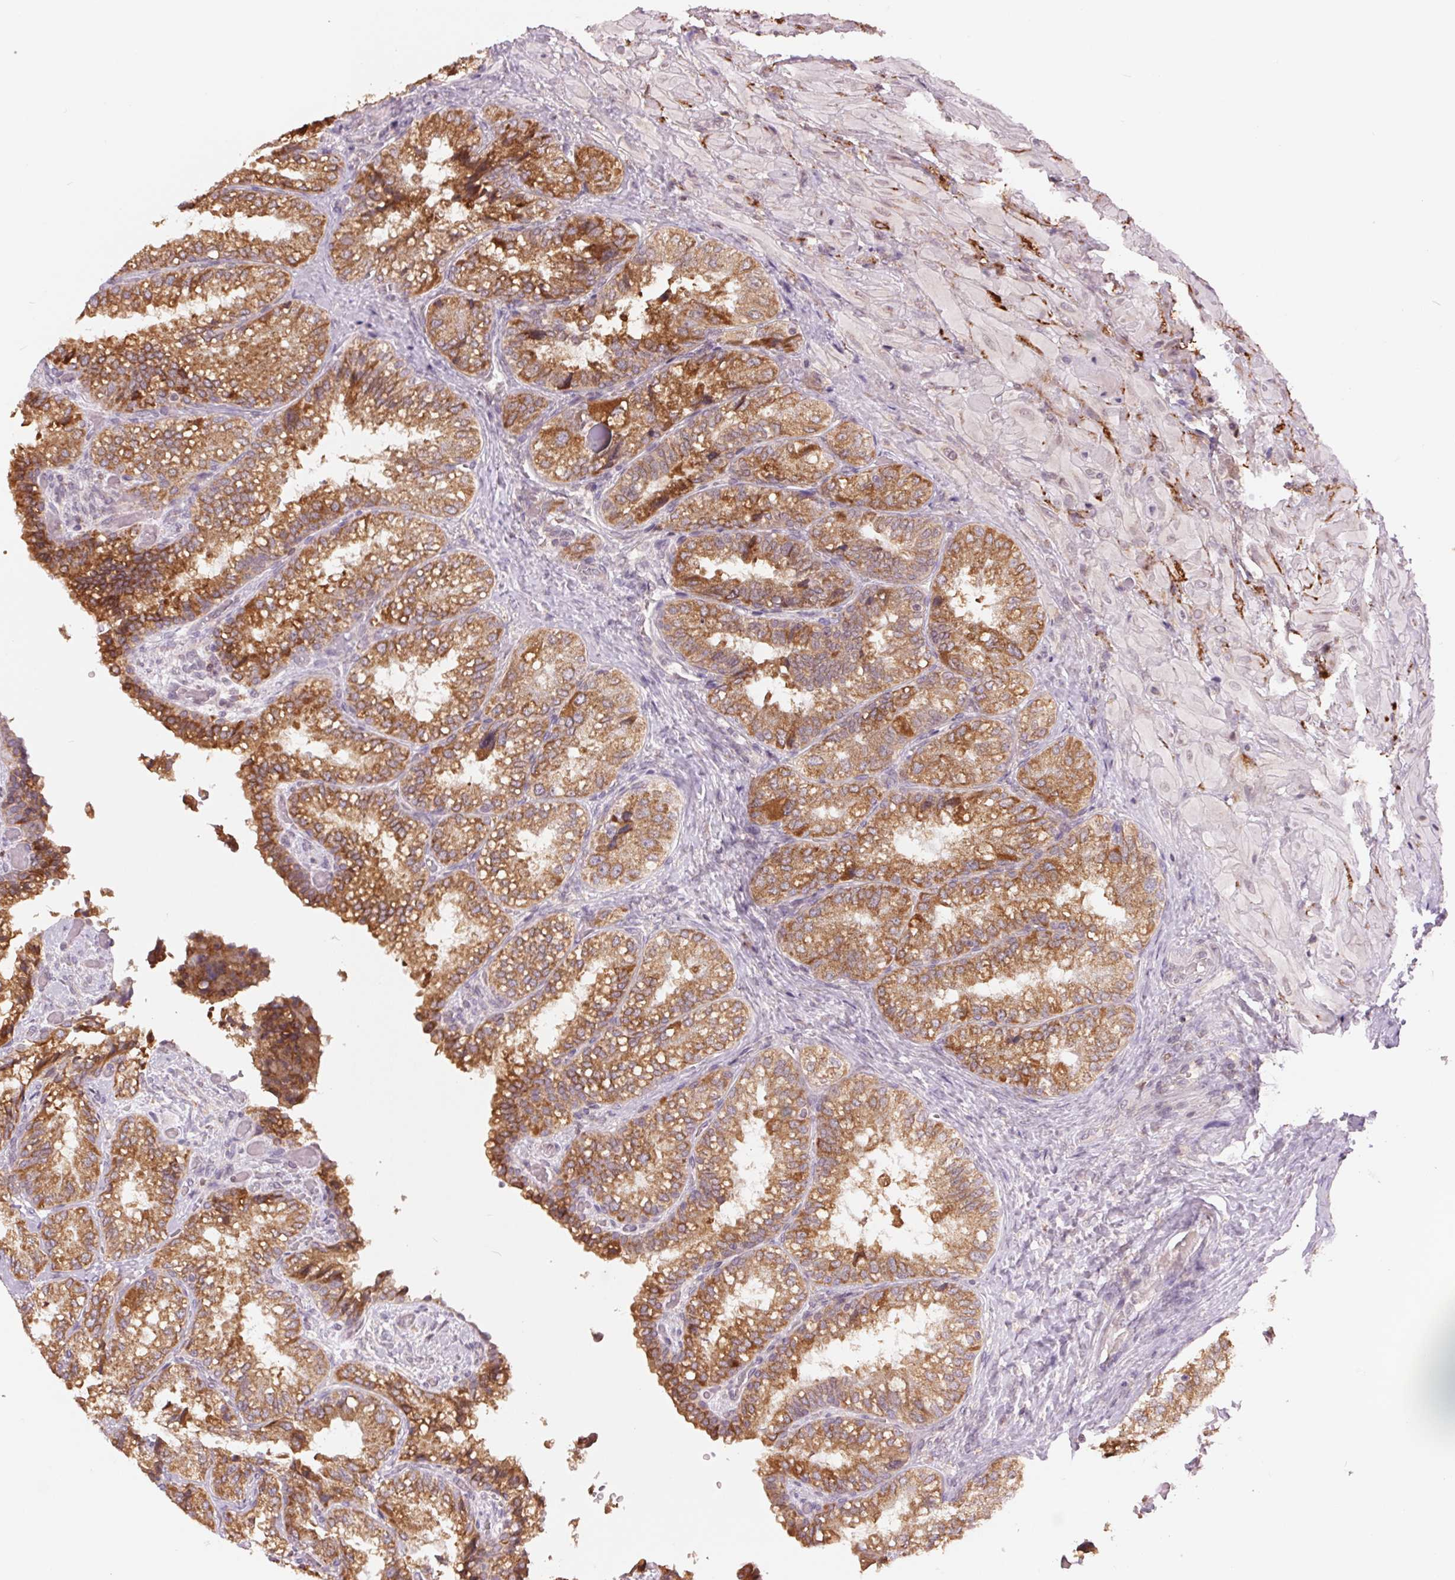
{"staining": {"intensity": "moderate", "quantity": ">75%", "location": "cytoplasmic/membranous"}, "tissue": "seminal vesicle", "cell_type": "Glandular cells", "image_type": "normal", "snomed": [{"axis": "morphology", "description": "Normal tissue, NOS"}, {"axis": "topography", "description": "Seminal veicle"}], "caption": "The micrograph demonstrates staining of unremarkable seminal vesicle, revealing moderate cytoplasmic/membranous protein expression (brown color) within glandular cells. The protein is shown in brown color, while the nuclei are stained blue.", "gene": "TECR", "patient": {"sex": "male", "age": 57}}